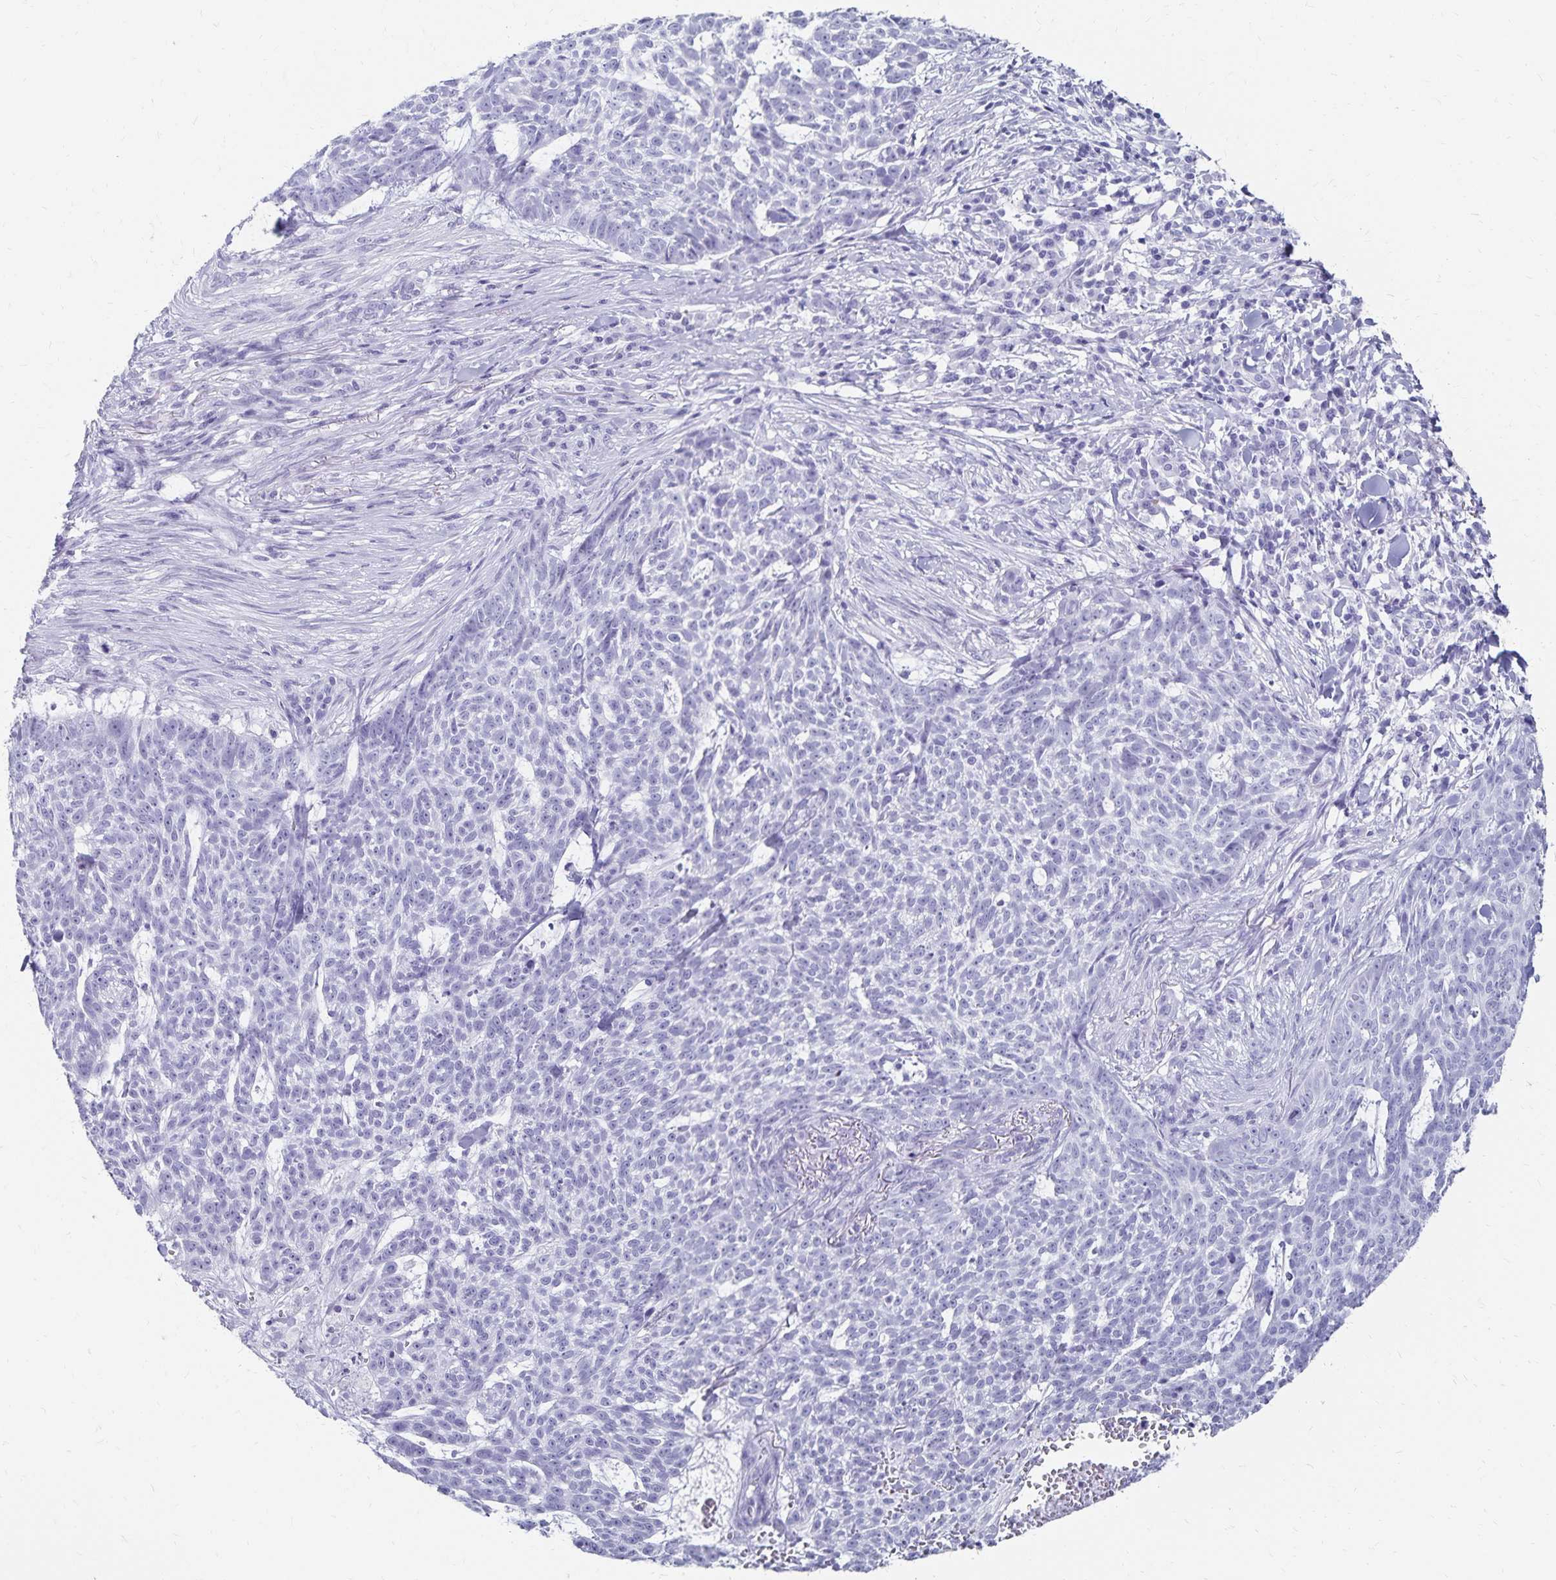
{"staining": {"intensity": "negative", "quantity": "none", "location": "none"}, "tissue": "skin cancer", "cell_type": "Tumor cells", "image_type": "cancer", "snomed": [{"axis": "morphology", "description": "Basal cell carcinoma"}, {"axis": "topography", "description": "Skin"}], "caption": "Protein analysis of skin basal cell carcinoma reveals no significant positivity in tumor cells.", "gene": "GIP", "patient": {"sex": "female", "age": 93}}